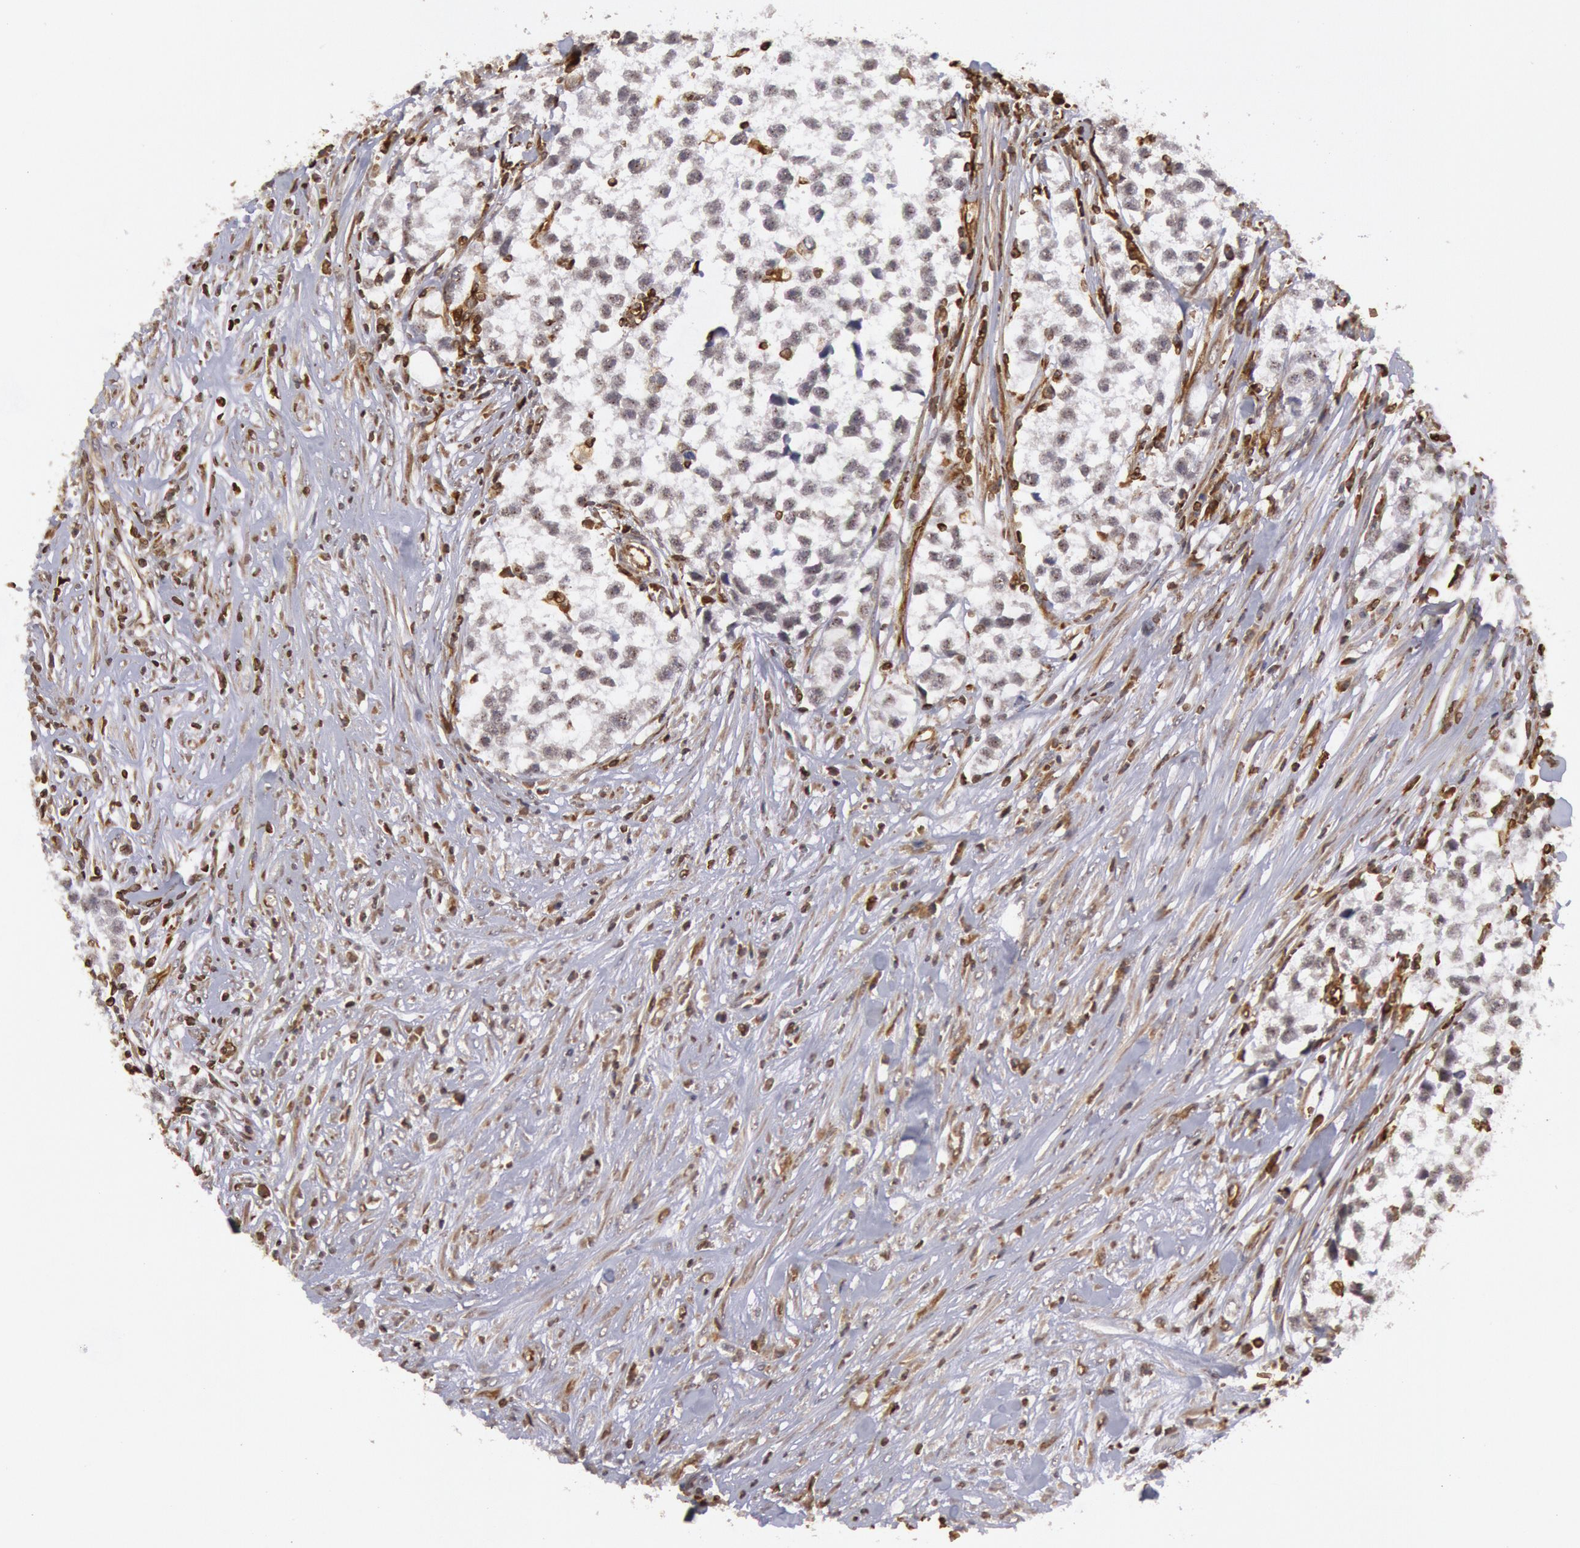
{"staining": {"intensity": "negative", "quantity": "none", "location": "none"}, "tissue": "testis cancer", "cell_type": "Tumor cells", "image_type": "cancer", "snomed": [{"axis": "morphology", "description": "Seminoma, NOS"}, {"axis": "morphology", "description": "Carcinoma, Embryonal, NOS"}, {"axis": "topography", "description": "Testis"}], "caption": "The photomicrograph displays no staining of tumor cells in testis cancer. (Immunohistochemistry (ihc), brightfield microscopy, high magnification).", "gene": "TAP2", "patient": {"sex": "male", "age": 30}}